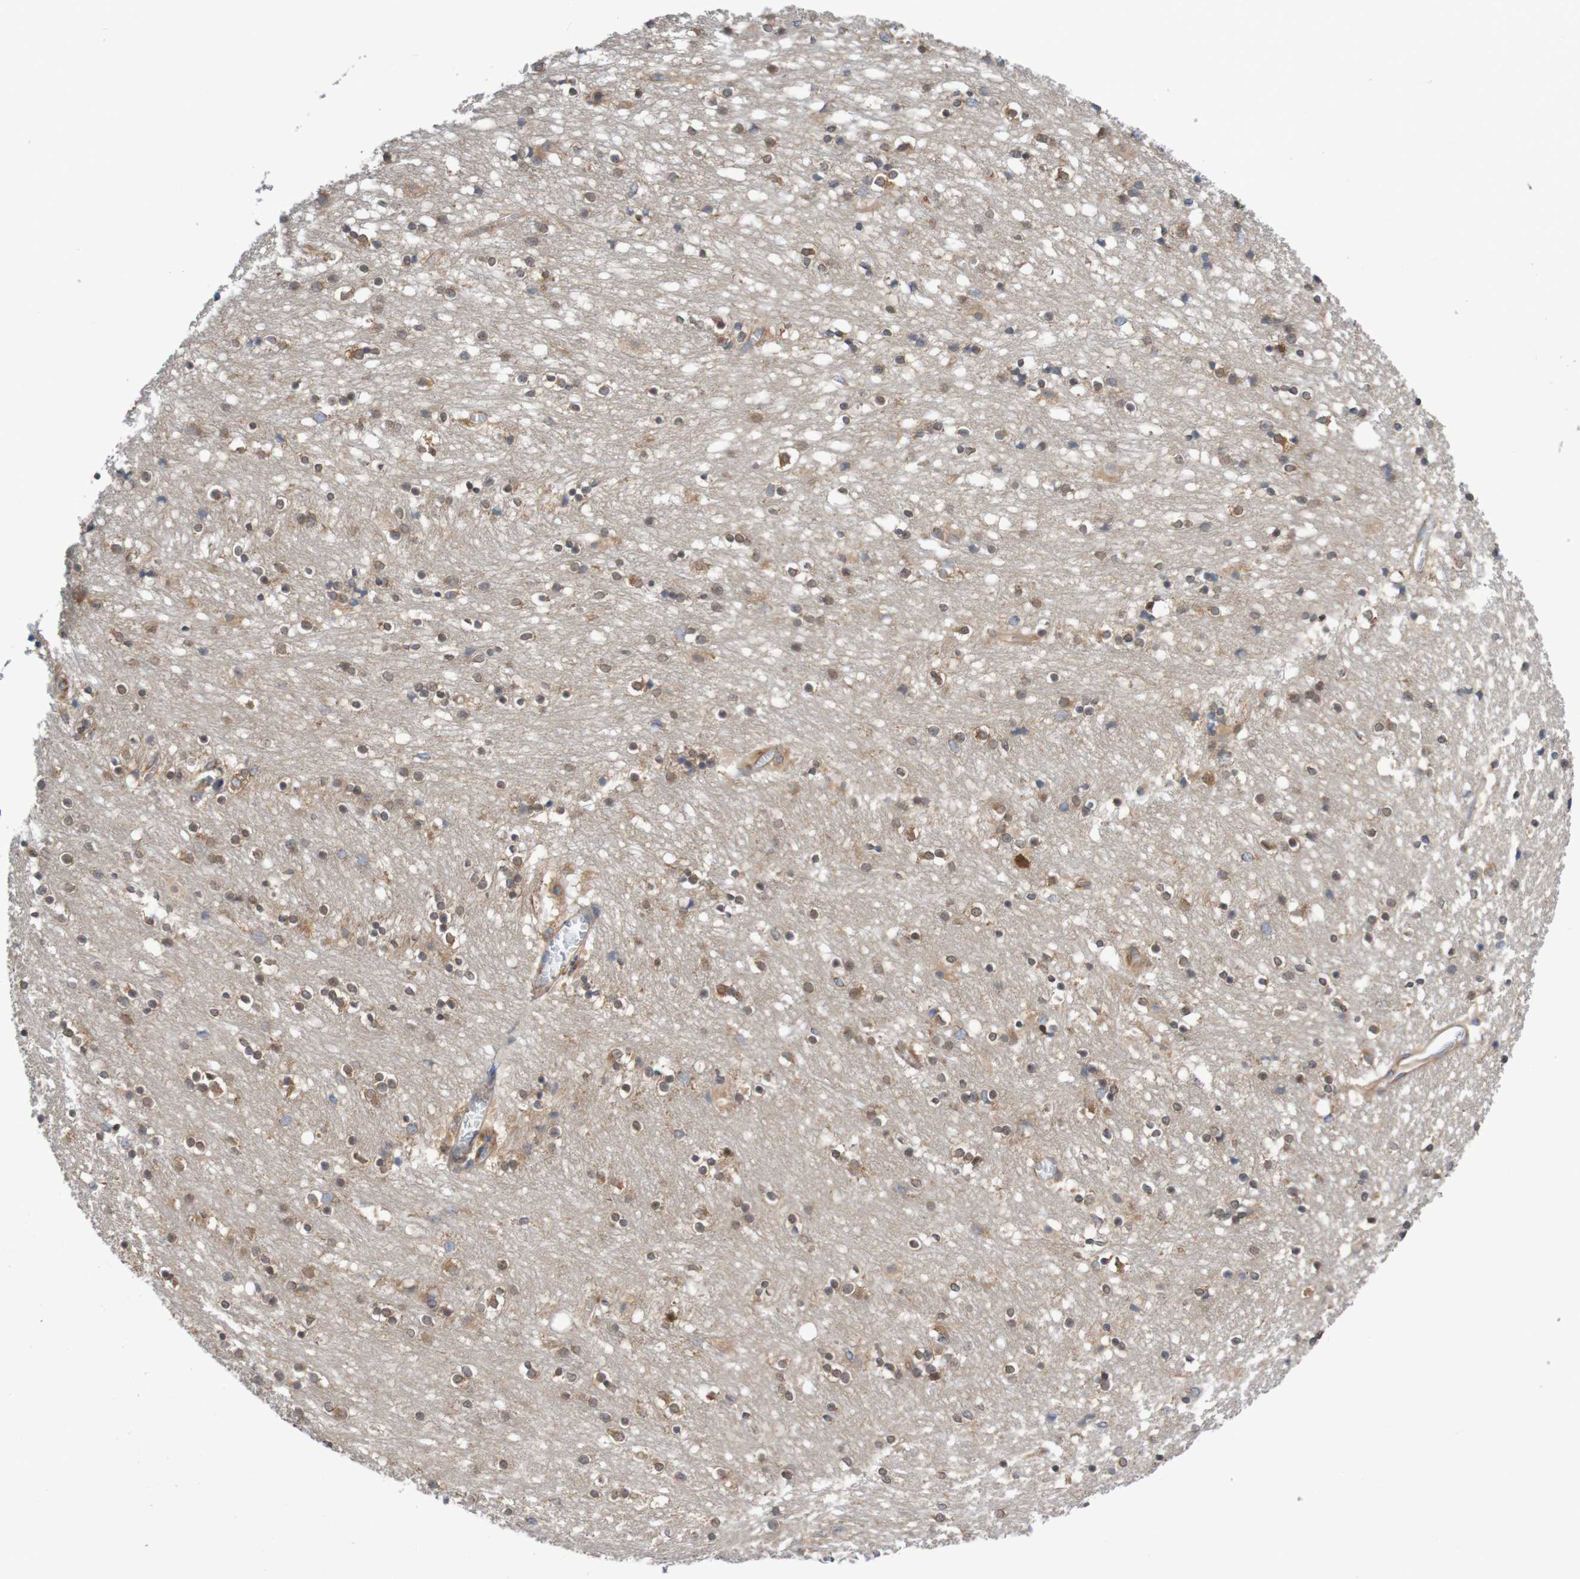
{"staining": {"intensity": "moderate", "quantity": "25%-75%", "location": "cytoplasmic/membranous"}, "tissue": "caudate", "cell_type": "Glial cells", "image_type": "normal", "snomed": [{"axis": "morphology", "description": "Normal tissue, NOS"}, {"axis": "topography", "description": "Lateral ventricle wall"}], "caption": "An immunohistochemistry (IHC) micrograph of benign tissue is shown. Protein staining in brown highlights moderate cytoplasmic/membranous positivity in caudate within glial cells.", "gene": "LRRC47", "patient": {"sex": "female", "age": 54}}